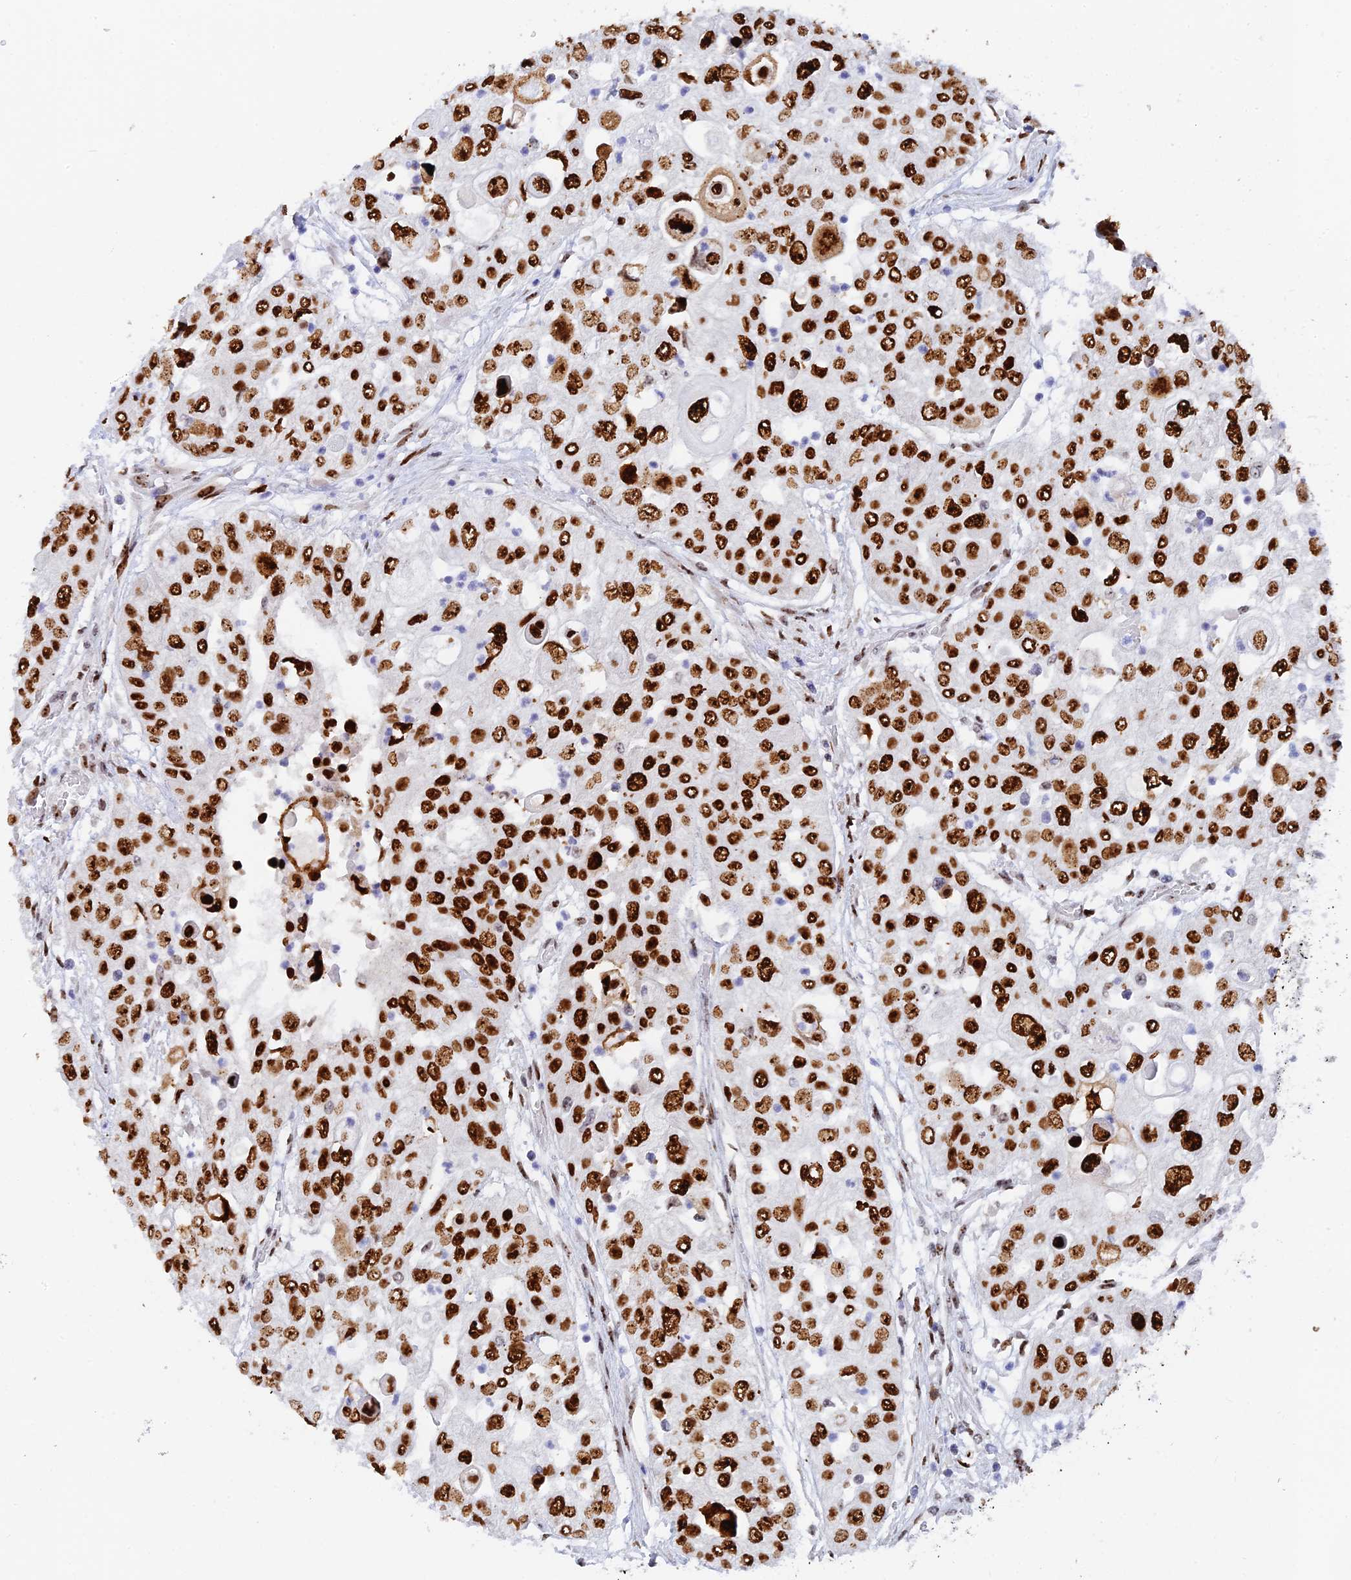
{"staining": {"intensity": "strong", "quantity": ">75%", "location": "nuclear"}, "tissue": "urothelial cancer", "cell_type": "Tumor cells", "image_type": "cancer", "snomed": [{"axis": "morphology", "description": "Urothelial carcinoma, High grade"}, {"axis": "topography", "description": "Urinary bladder"}], "caption": "Urothelial cancer stained with a brown dye shows strong nuclear positive expression in about >75% of tumor cells.", "gene": "RSL1D1", "patient": {"sex": "female", "age": 79}}